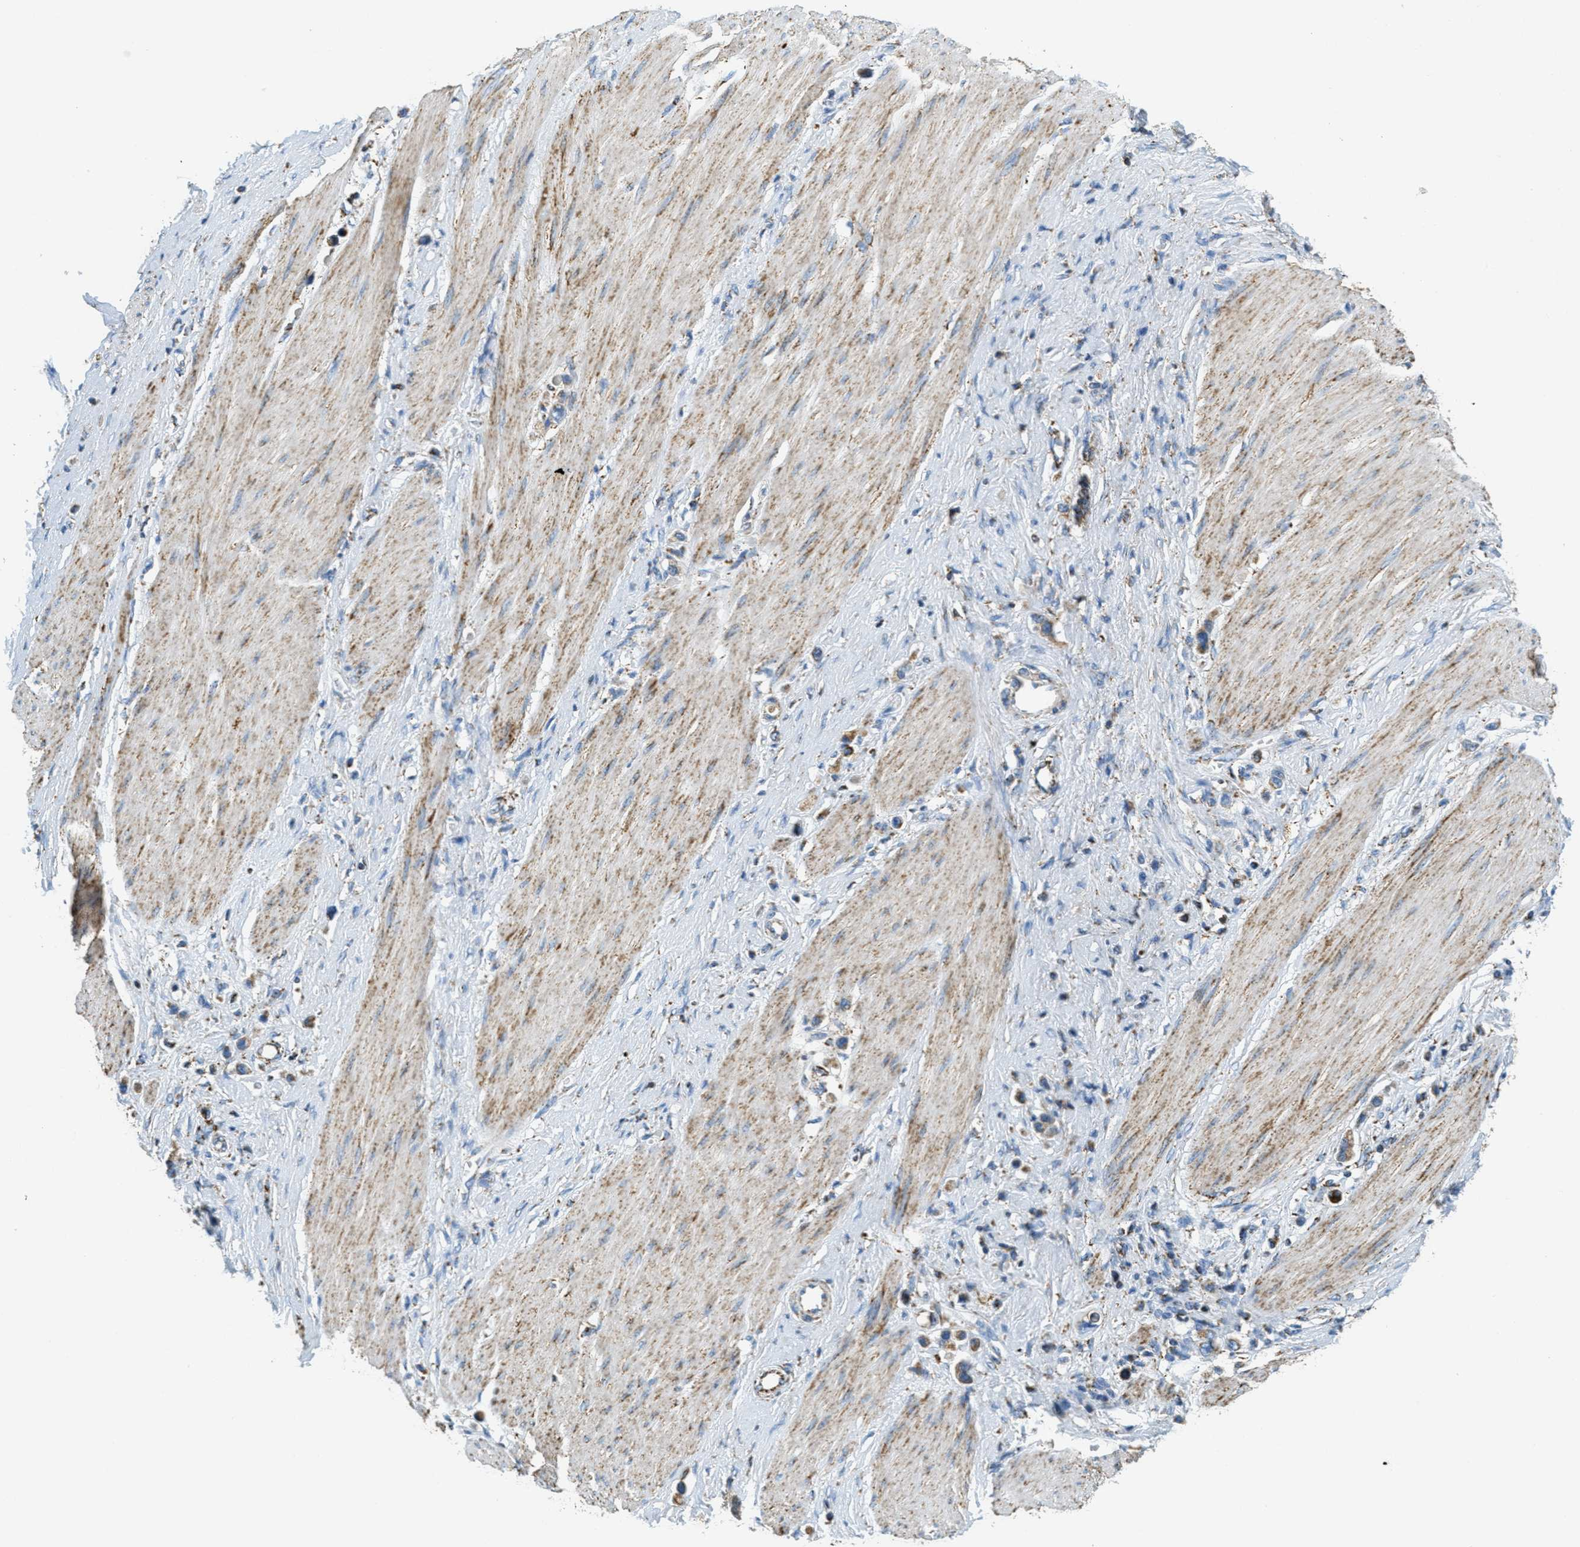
{"staining": {"intensity": "weak", "quantity": ">75%", "location": "cytoplasmic/membranous"}, "tissue": "stomach cancer", "cell_type": "Tumor cells", "image_type": "cancer", "snomed": [{"axis": "morphology", "description": "Adenocarcinoma, NOS"}, {"axis": "topography", "description": "Stomach"}], "caption": "A brown stain labels weak cytoplasmic/membranous positivity of a protein in human adenocarcinoma (stomach) tumor cells.", "gene": "HLCS", "patient": {"sex": "female", "age": 65}}